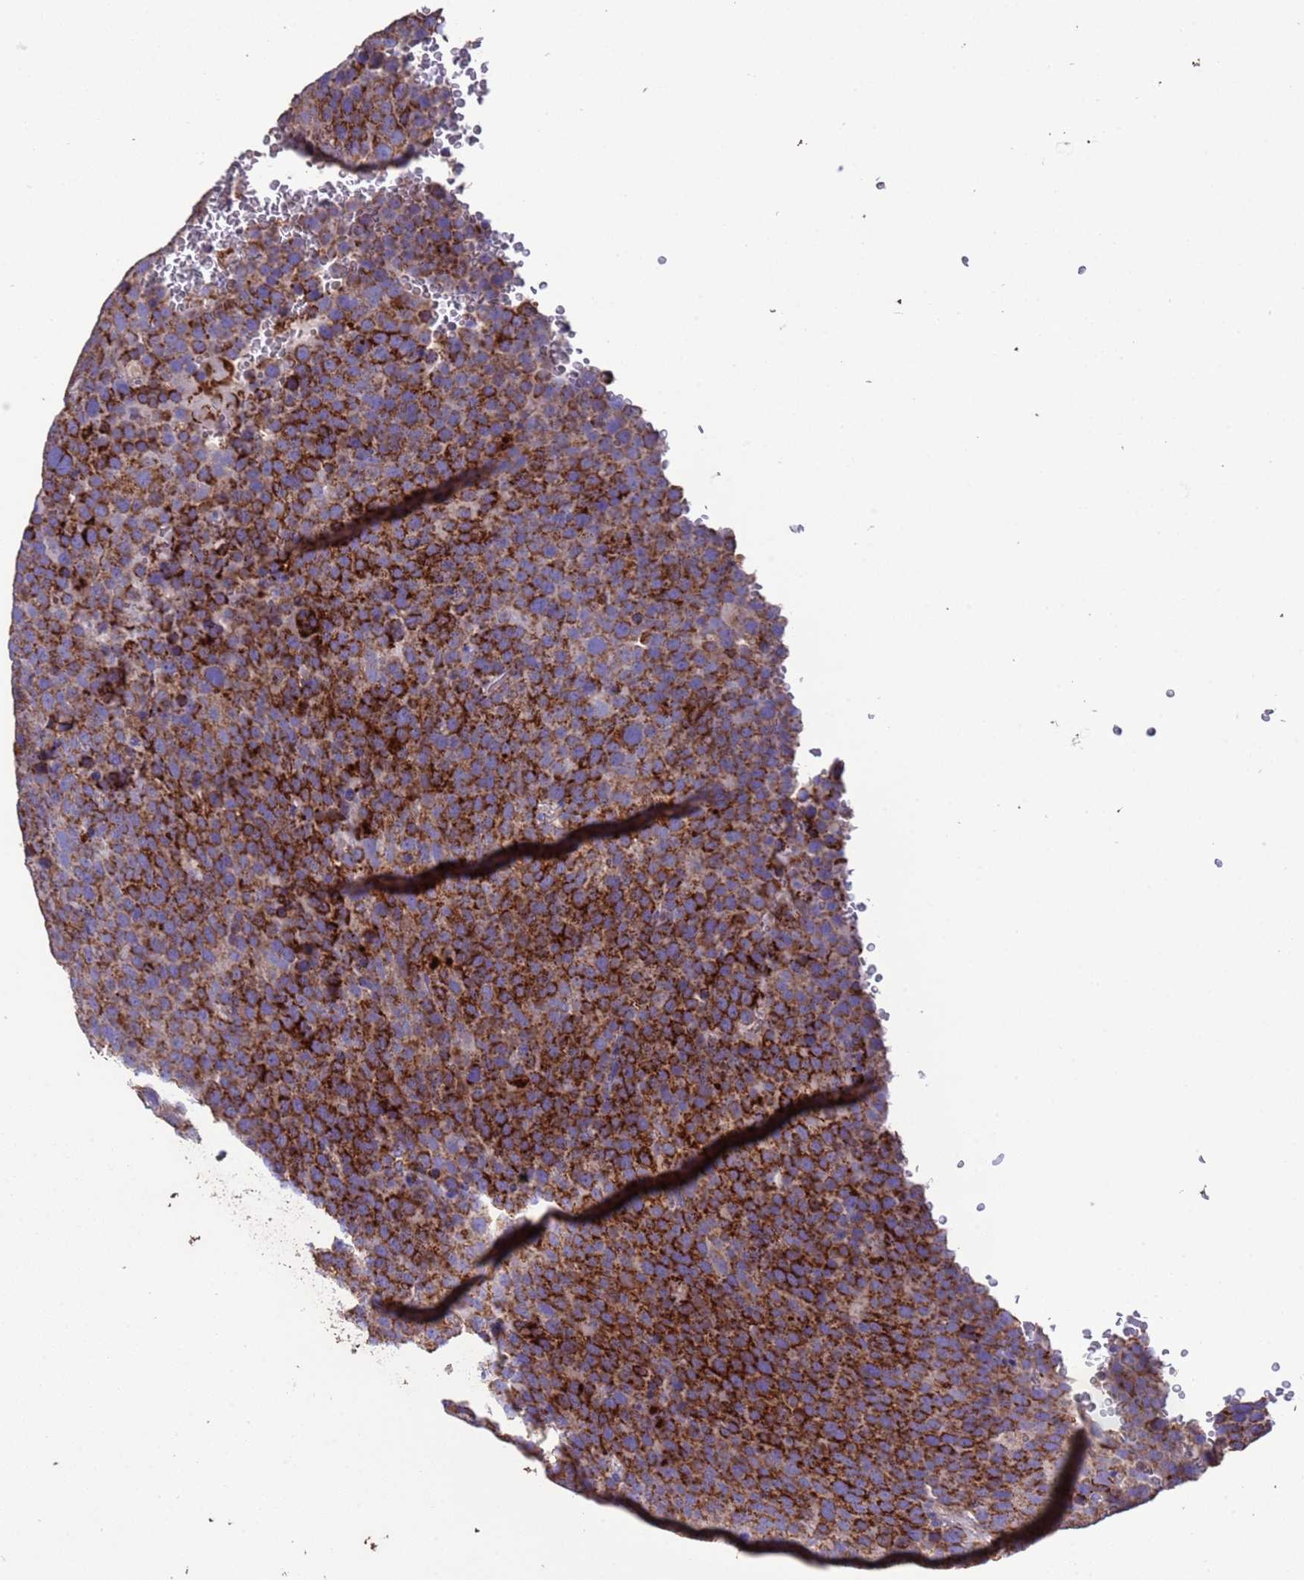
{"staining": {"intensity": "strong", "quantity": ">75%", "location": "cytoplasmic/membranous"}, "tissue": "testis cancer", "cell_type": "Tumor cells", "image_type": "cancer", "snomed": [{"axis": "morphology", "description": "Seminoma, NOS"}, {"axis": "topography", "description": "Testis"}], "caption": "About >75% of tumor cells in testis cancer show strong cytoplasmic/membranous protein staining as visualized by brown immunohistochemical staining.", "gene": "ZNFX1", "patient": {"sex": "male", "age": 71}}